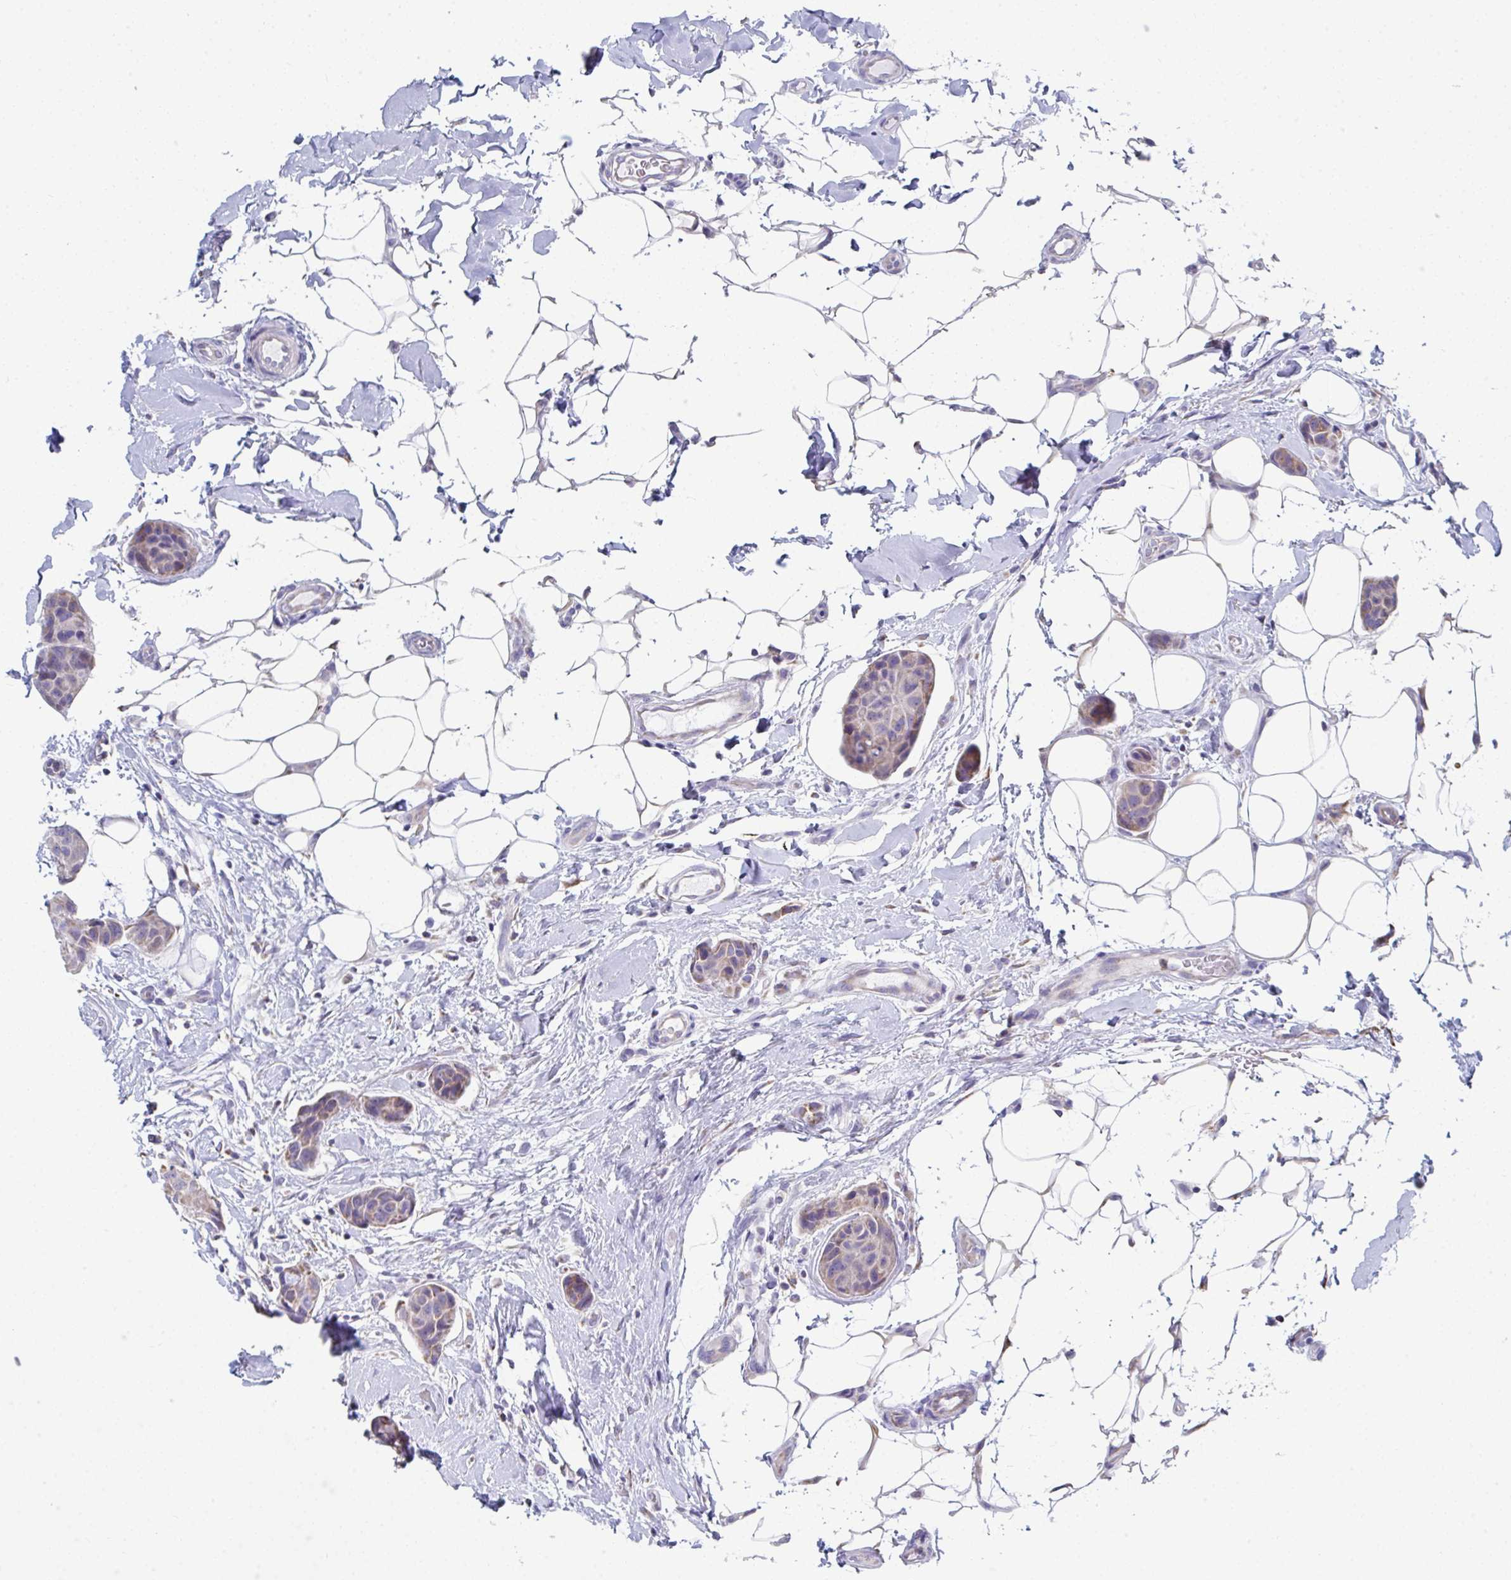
{"staining": {"intensity": "weak", "quantity": "25%-75%", "location": "cytoplasmic/membranous"}, "tissue": "breast cancer", "cell_type": "Tumor cells", "image_type": "cancer", "snomed": [{"axis": "morphology", "description": "Duct carcinoma"}, {"axis": "topography", "description": "Breast"}, {"axis": "topography", "description": "Lymph node"}], "caption": "Immunohistochemical staining of intraductal carcinoma (breast) displays low levels of weak cytoplasmic/membranous protein staining in approximately 25%-75% of tumor cells. The staining was performed using DAB (3,3'-diaminobenzidine) to visualize the protein expression in brown, while the nuclei were stained in blue with hematoxylin (Magnification: 20x).", "gene": "MGAM2", "patient": {"sex": "female", "age": 80}}